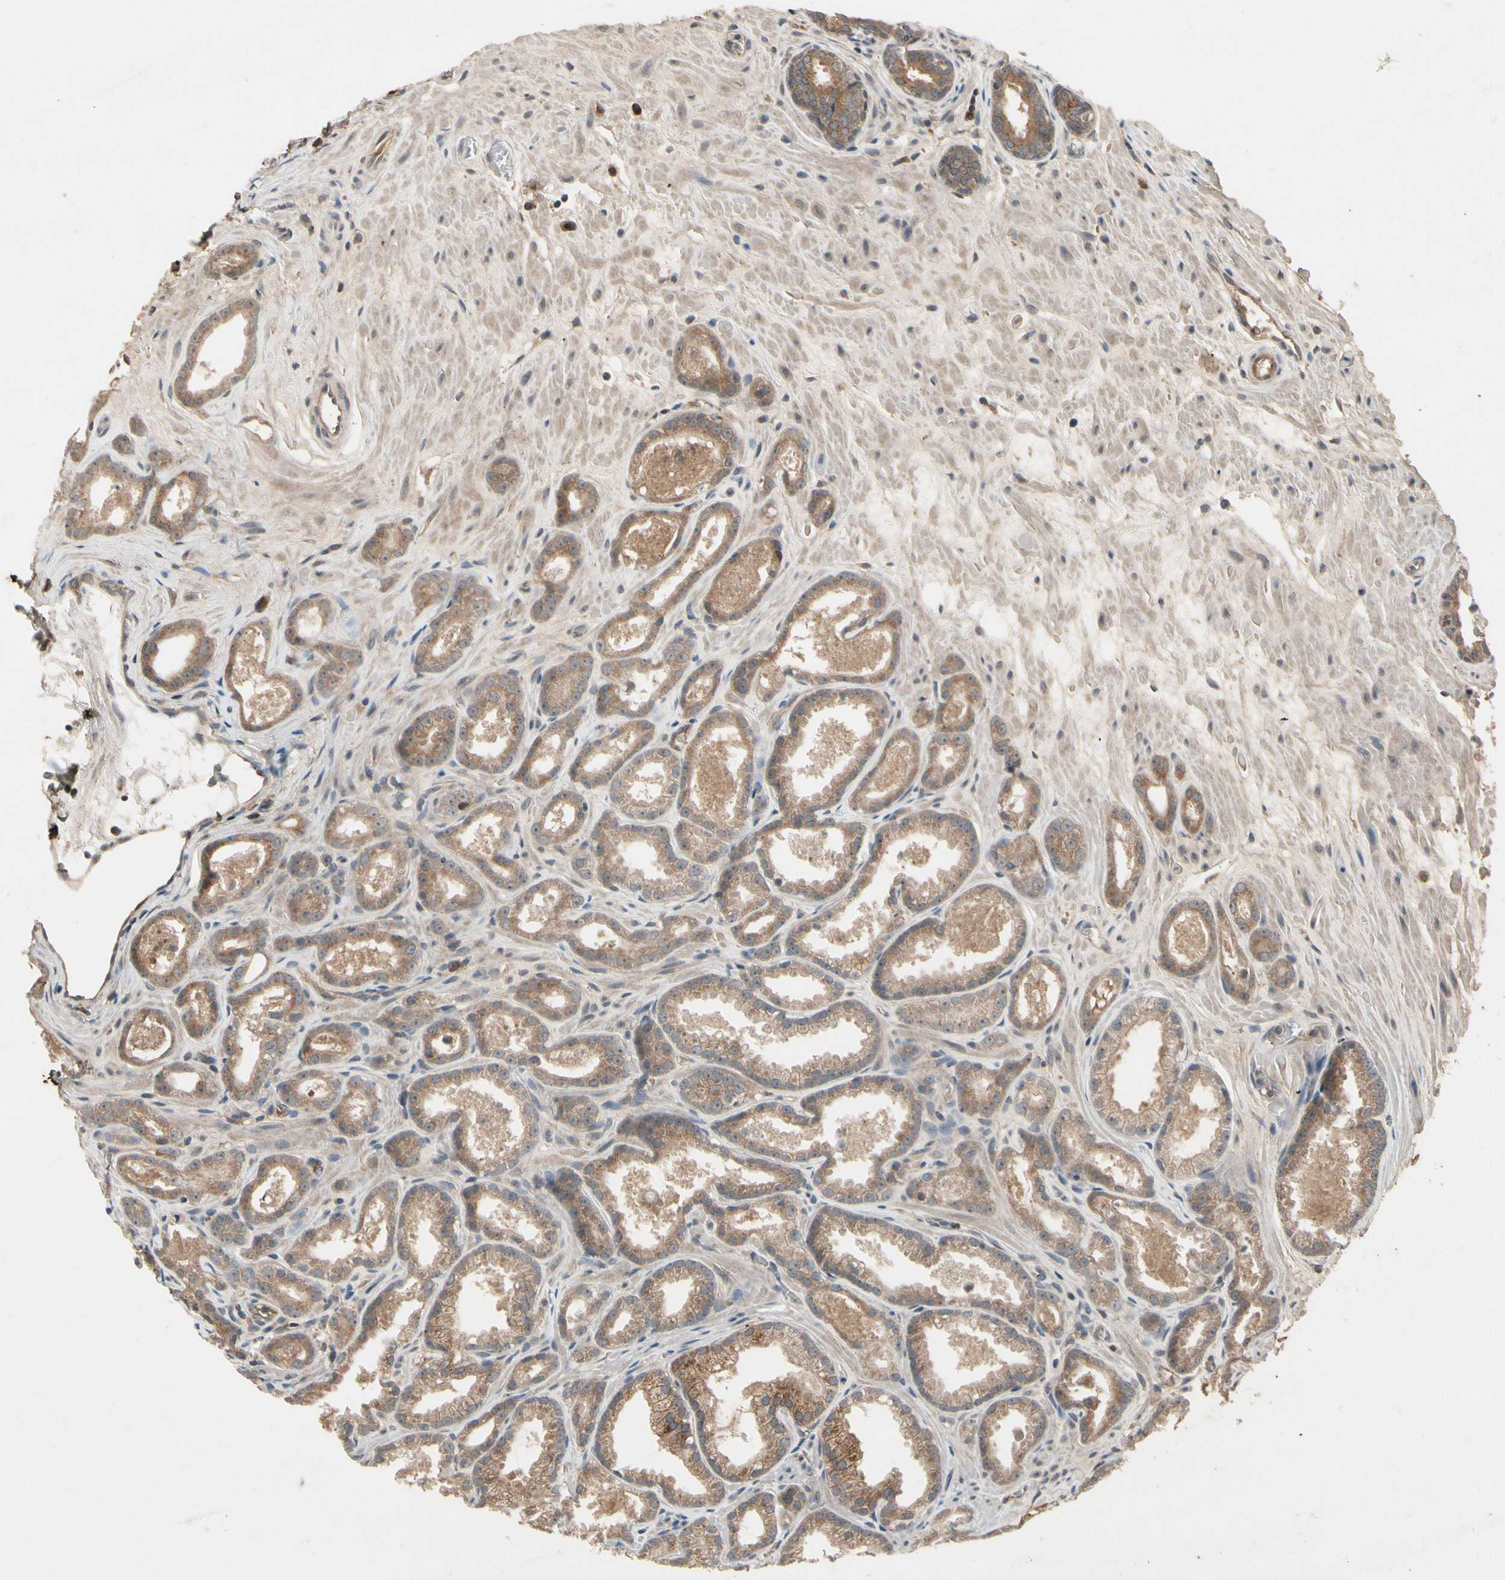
{"staining": {"intensity": "moderate", "quantity": ">75%", "location": "cytoplasmic/membranous"}, "tissue": "prostate cancer", "cell_type": "Tumor cells", "image_type": "cancer", "snomed": [{"axis": "morphology", "description": "Adenocarcinoma, Low grade"}, {"axis": "topography", "description": "Prostate"}], "caption": "The image reveals immunohistochemical staining of adenocarcinoma (low-grade) (prostate). There is moderate cytoplasmic/membranous staining is present in approximately >75% of tumor cells.", "gene": "NSF", "patient": {"sex": "male", "age": 57}}